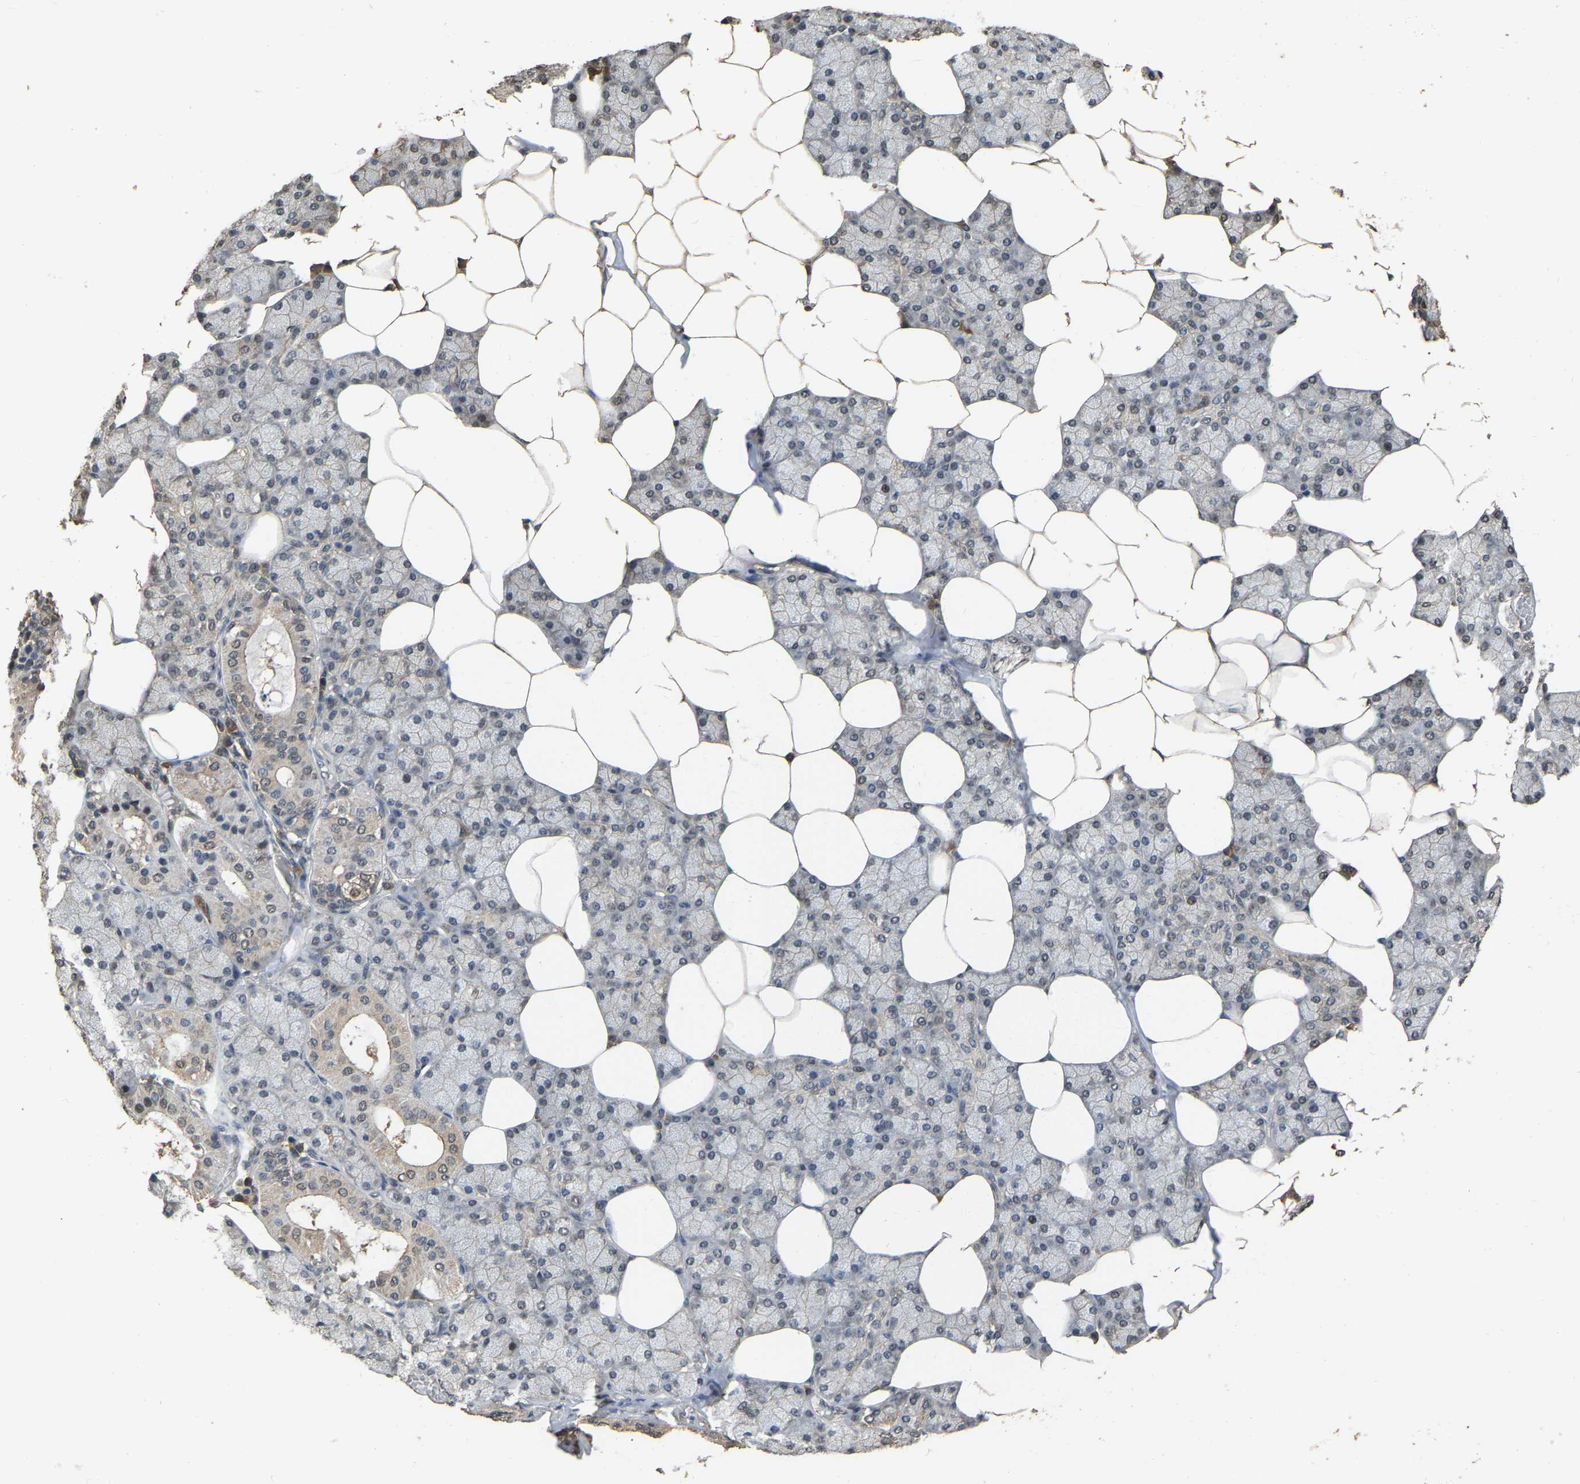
{"staining": {"intensity": "moderate", "quantity": "25%-75%", "location": "cytoplasmic/membranous,nuclear"}, "tissue": "salivary gland", "cell_type": "Glandular cells", "image_type": "normal", "snomed": [{"axis": "morphology", "description": "Normal tissue, NOS"}, {"axis": "topography", "description": "Salivary gland"}], "caption": "Immunohistochemistry of normal human salivary gland displays medium levels of moderate cytoplasmic/membranous,nuclear staining in about 25%-75% of glandular cells.", "gene": "ARHGAP23", "patient": {"sex": "male", "age": 62}}